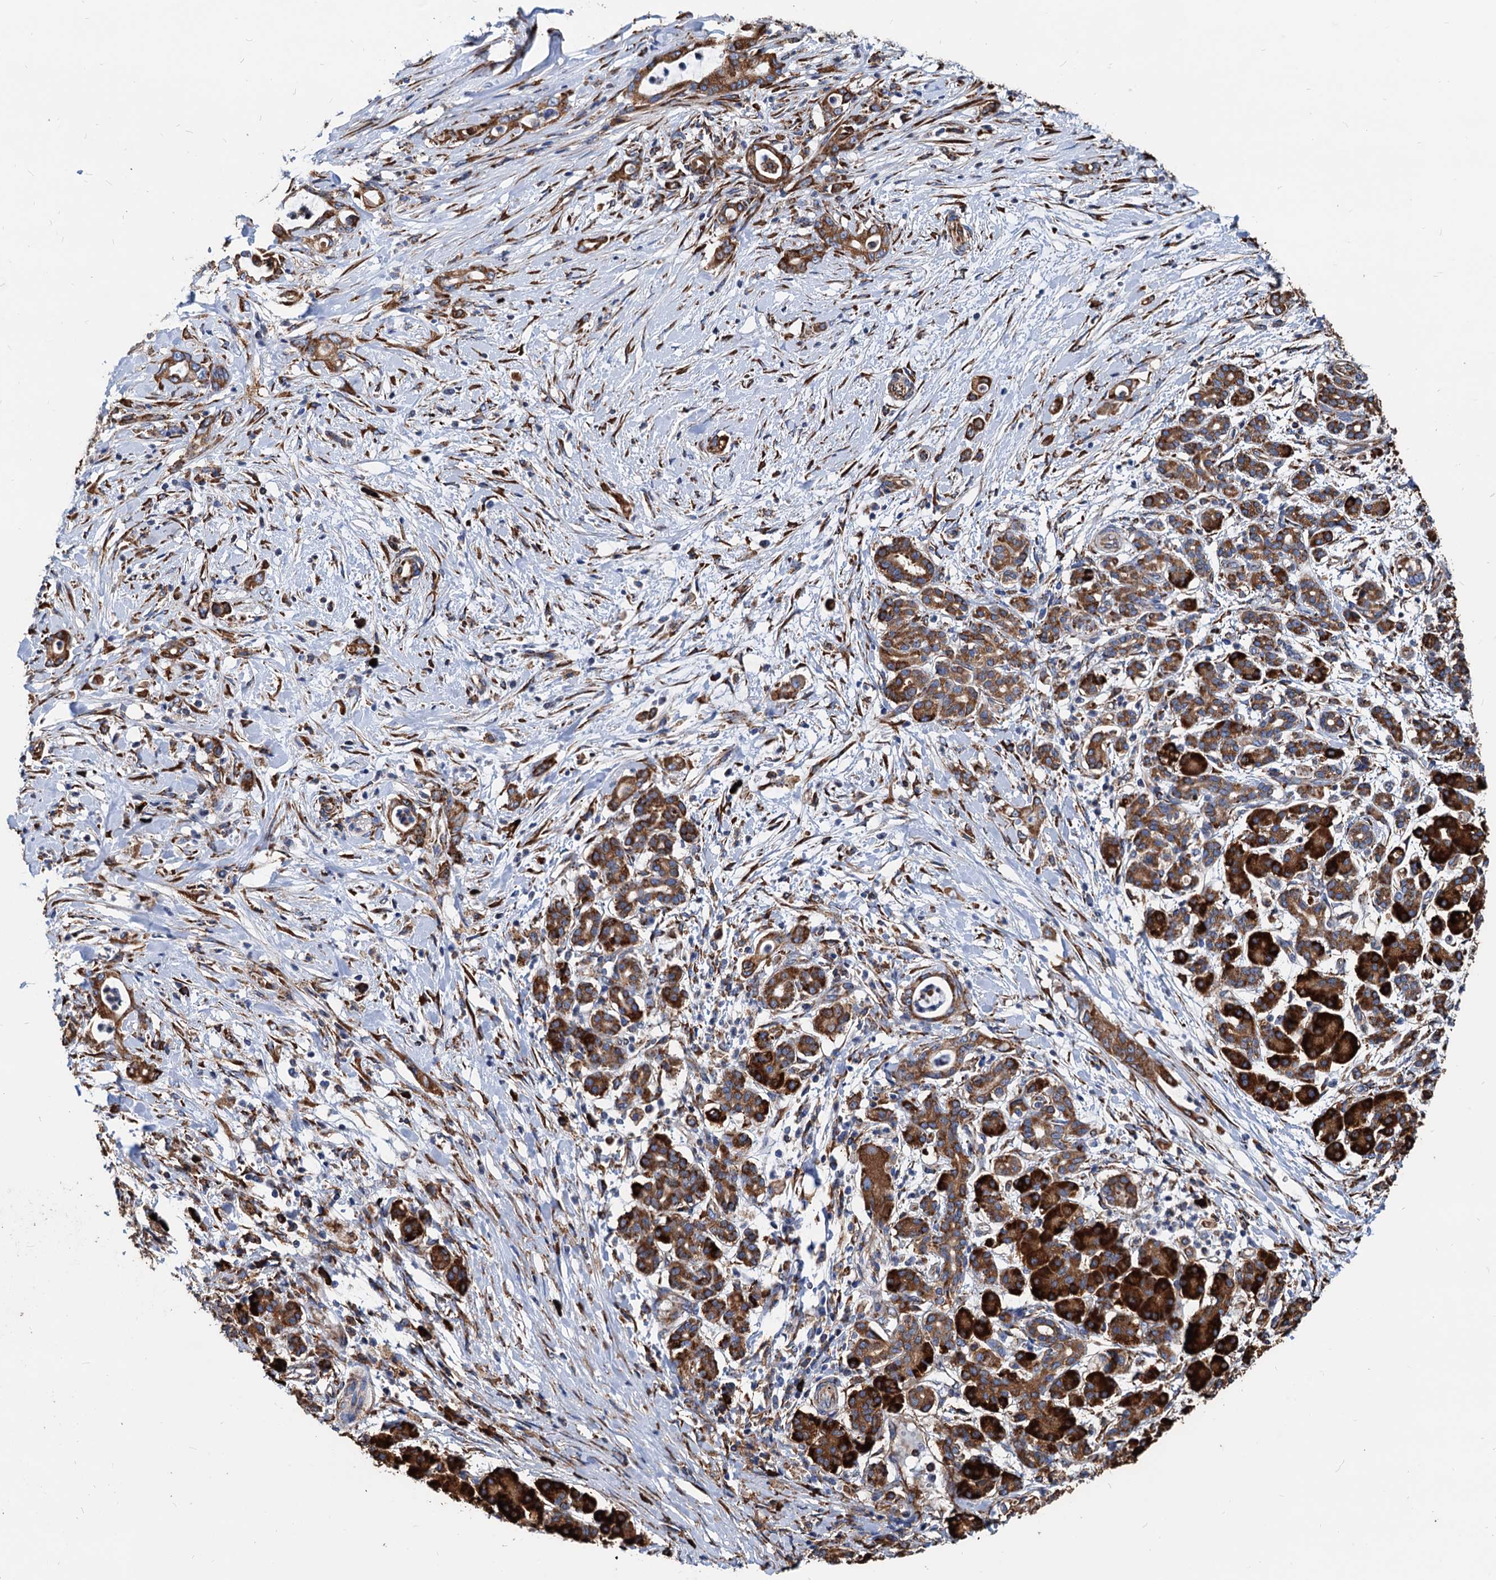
{"staining": {"intensity": "strong", "quantity": ">75%", "location": "cytoplasmic/membranous"}, "tissue": "pancreatic cancer", "cell_type": "Tumor cells", "image_type": "cancer", "snomed": [{"axis": "morphology", "description": "Adenocarcinoma, NOS"}, {"axis": "topography", "description": "Pancreas"}], "caption": "DAB immunohistochemical staining of human adenocarcinoma (pancreatic) demonstrates strong cytoplasmic/membranous protein expression in about >75% of tumor cells.", "gene": "HSPA5", "patient": {"sex": "female", "age": 55}}